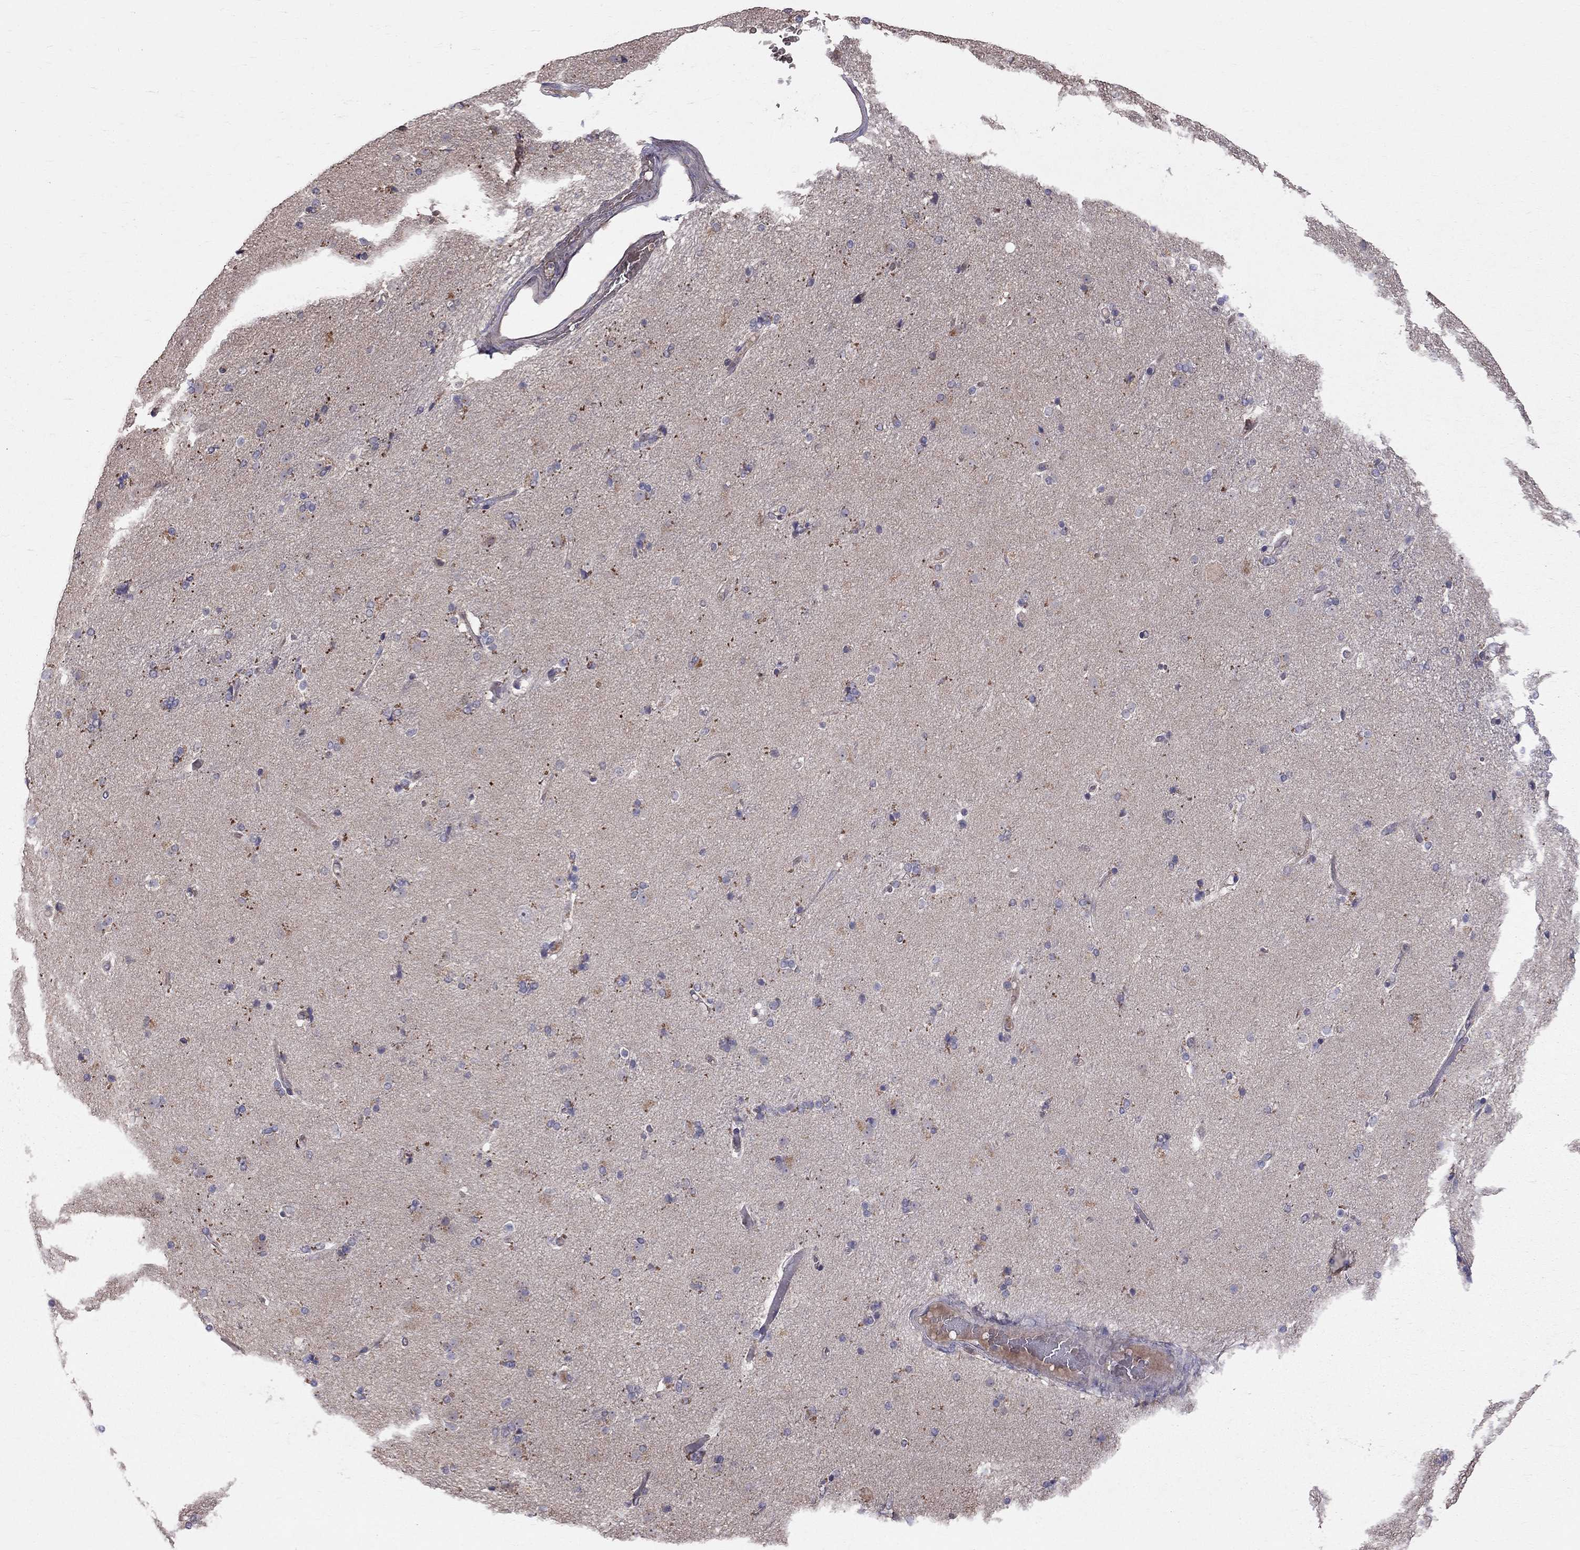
{"staining": {"intensity": "negative", "quantity": "none", "location": "none"}, "tissue": "caudate", "cell_type": "Glial cells", "image_type": "normal", "snomed": [{"axis": "morphology", "description": "Normal tissue, NOS"}, {"axis": "topography", "description": "Lateral ventricle wall"}], "caption": "Caudate stained for a protein using immunohistochemistry exhibits no expression glial cells.", "gene": "PIK3CG", "patient": {"sex": "male", "age": 54}}